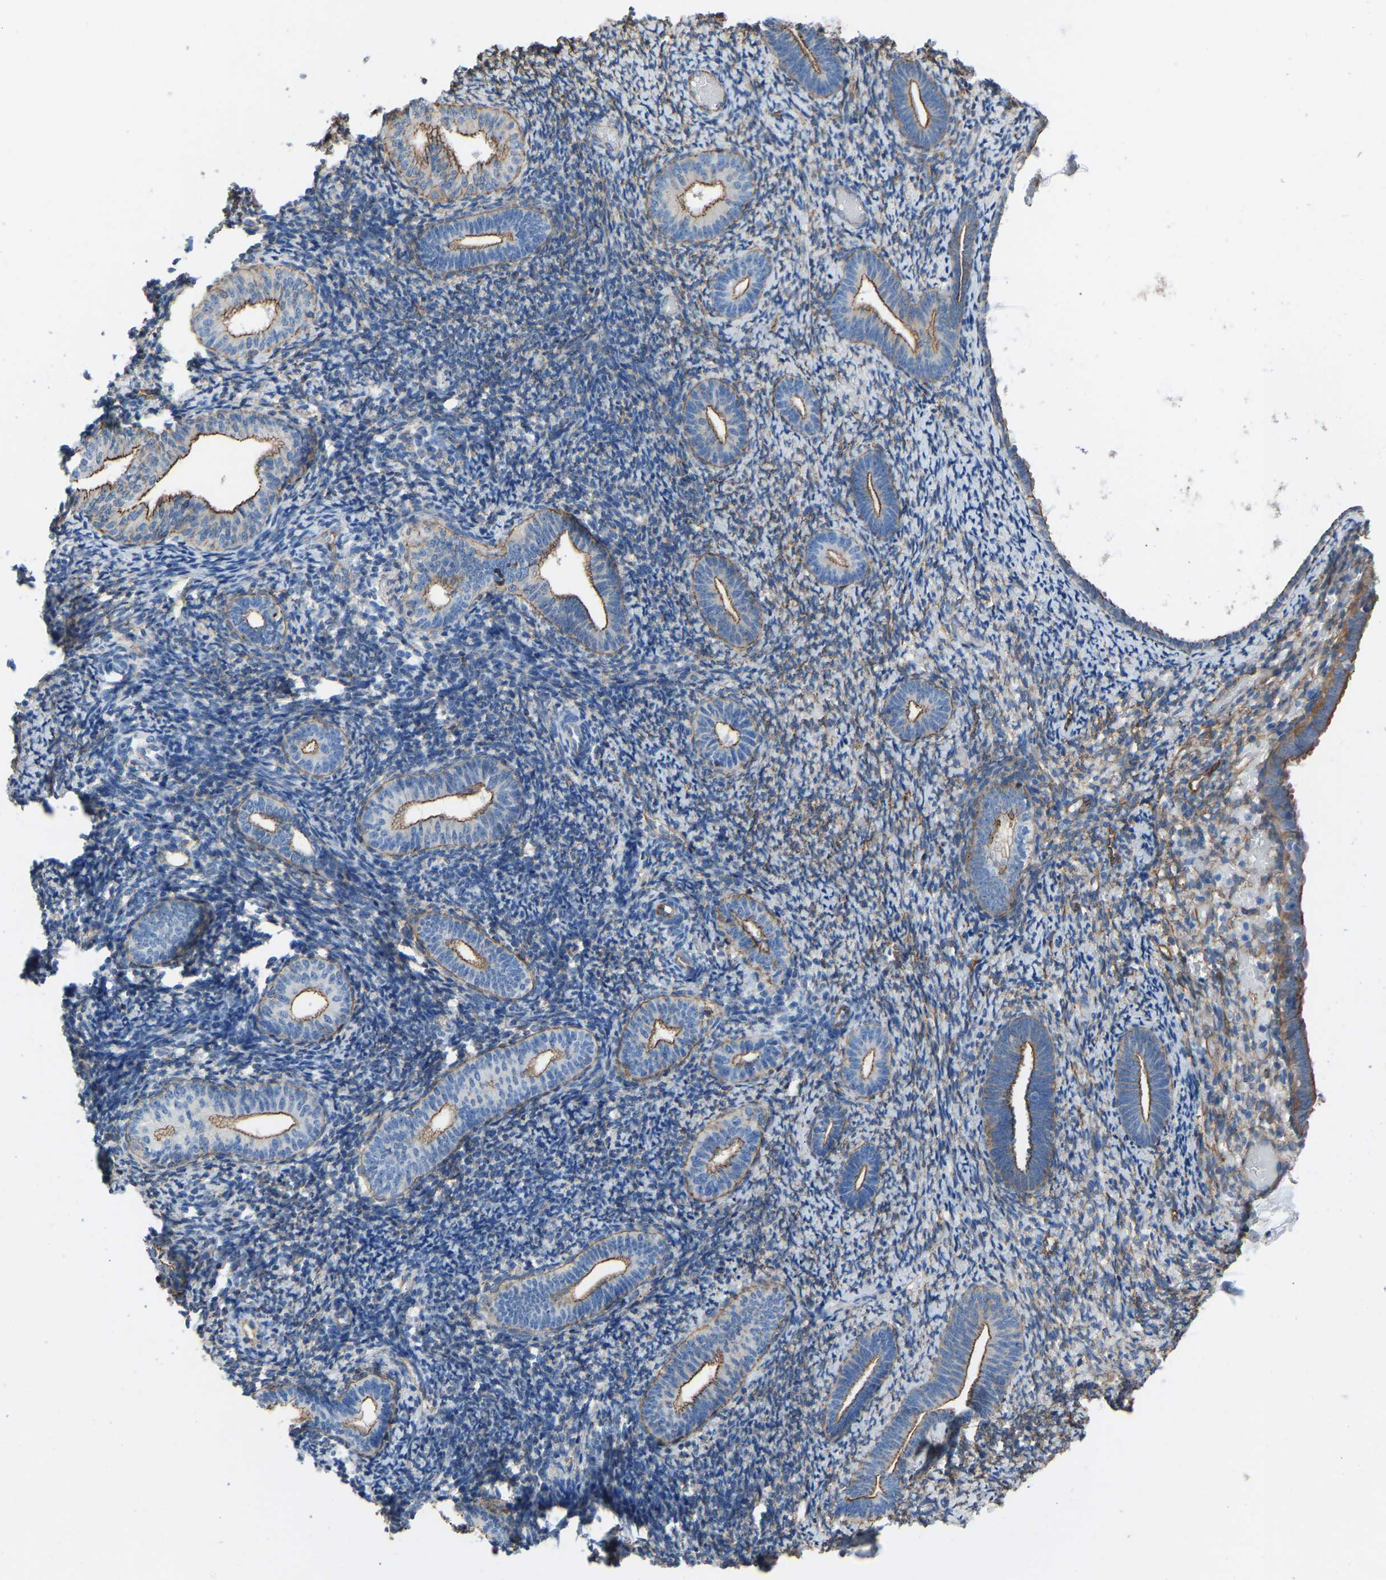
{"staining": {"intensity": "moderate", "quantity": "25%-75%", "location": "cytoplasmic/membranous"}, "tissue": "endometrium", "cell_type": "Cells in endometrial stroma", "image_type": "normal", "snomed": [{"axis": "morphology", "description": "Normal tissue, NOS"}, {"axis": "topography", "description": "Endometrium"}], "caption": "Endometrium stained with DAB immunohistochemistry (IHC) displays medium levels of moderate cytoplasmic/membranous staining in about 25%-75% of cells in endometrial stroma.", "gene": "MYH10", "patient": {"sex": "female", "age": 66}}